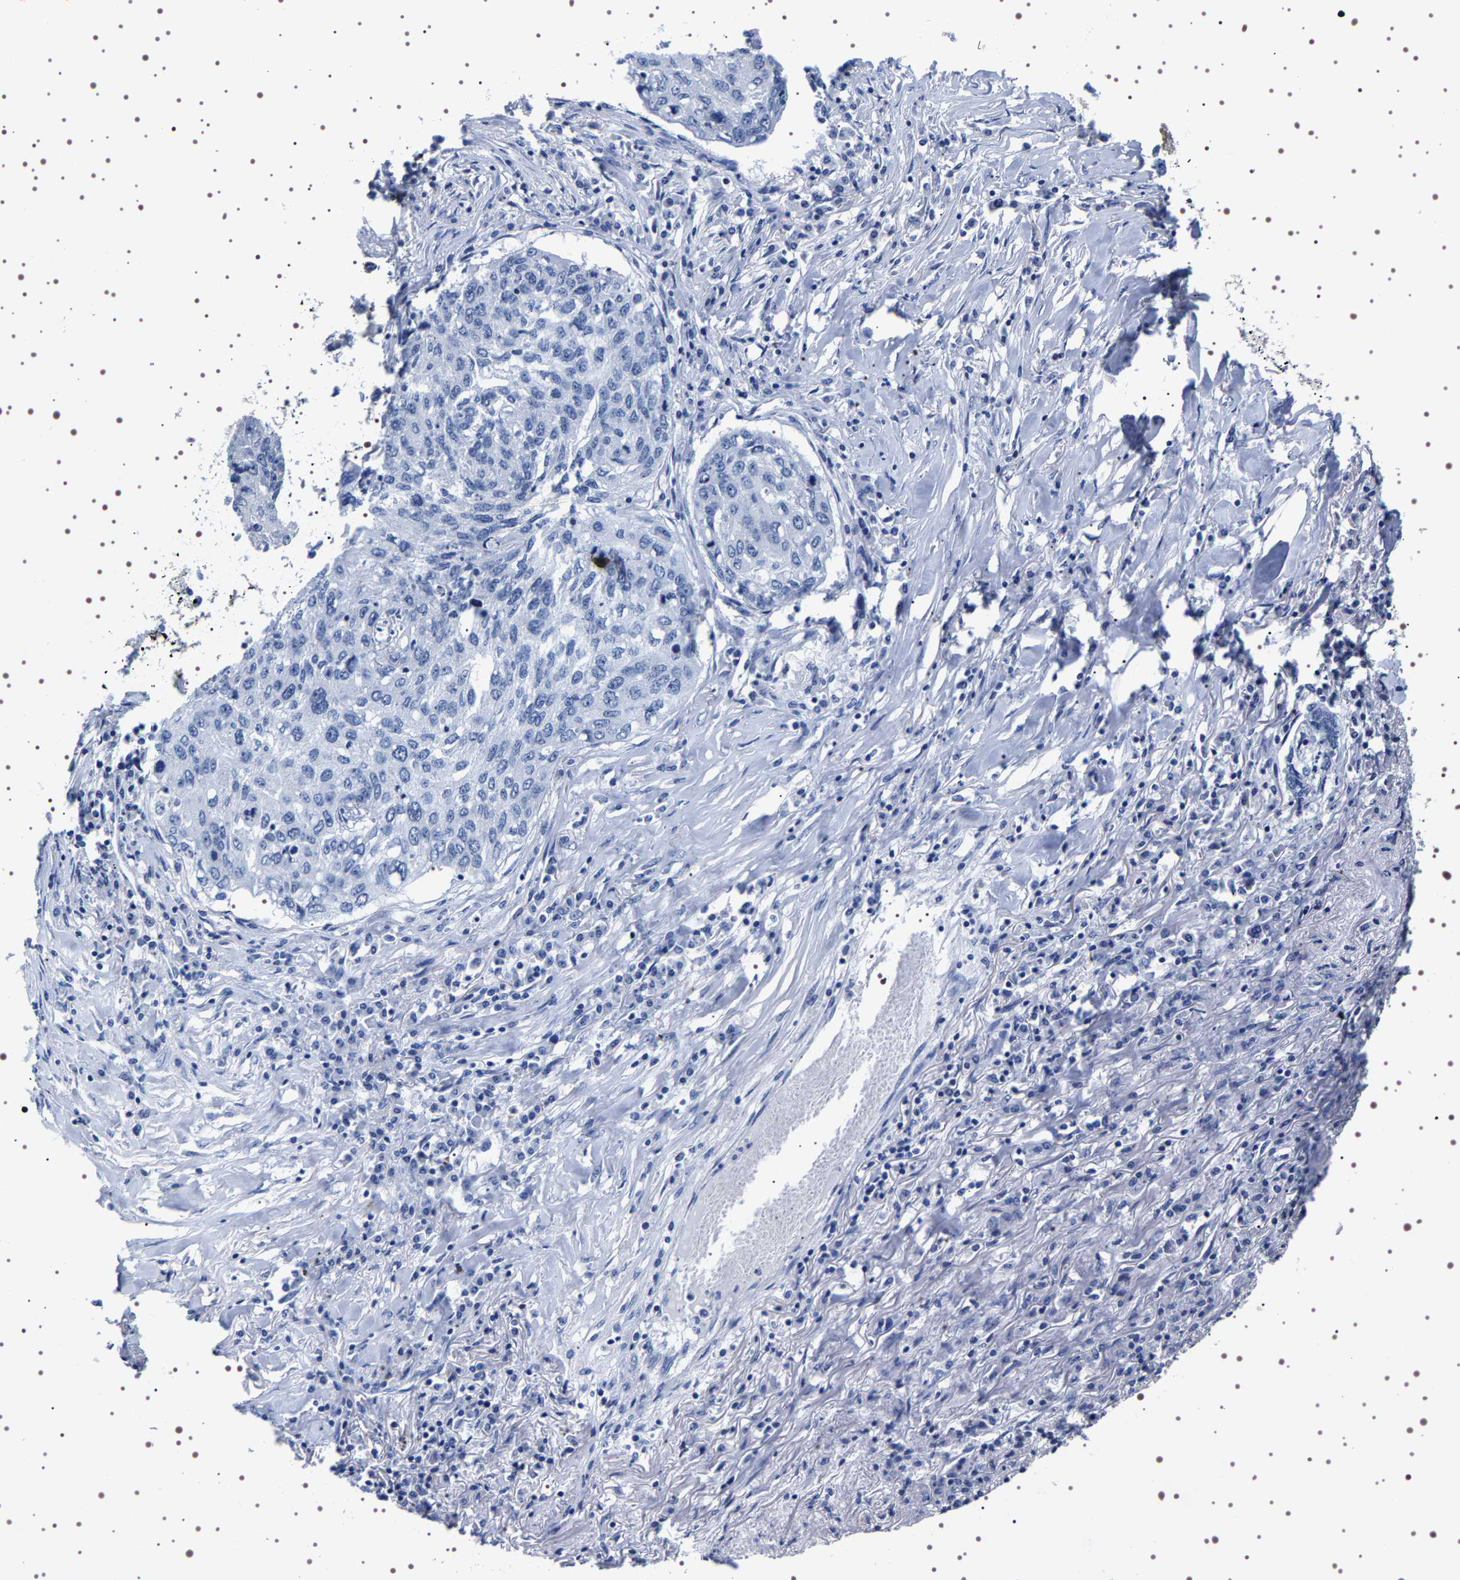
{"staining": {"intensity": "negative", "quantity": "none", "location": "none"}, "tissue": "lung cancer", "cell_type": "Tumor cells", "image_type": "cancer", "snomed": [{"axis": "morphology", "description": "Squamous cell carcinoma, NOS"}, {"axis": "topography", "description": "Lung"}], "caption": "Immunohistochemistry (IHC) of human lung cancer (squamous cell carcinoma) exhibits no positivity in tumor cells. Brightfield microscopy of IHC stained with DAB (brown) and hematoxylin (blue), captured at high magnification.", "gene": "UBQLN3", "patient": {"sex": "female", "age": 63}}